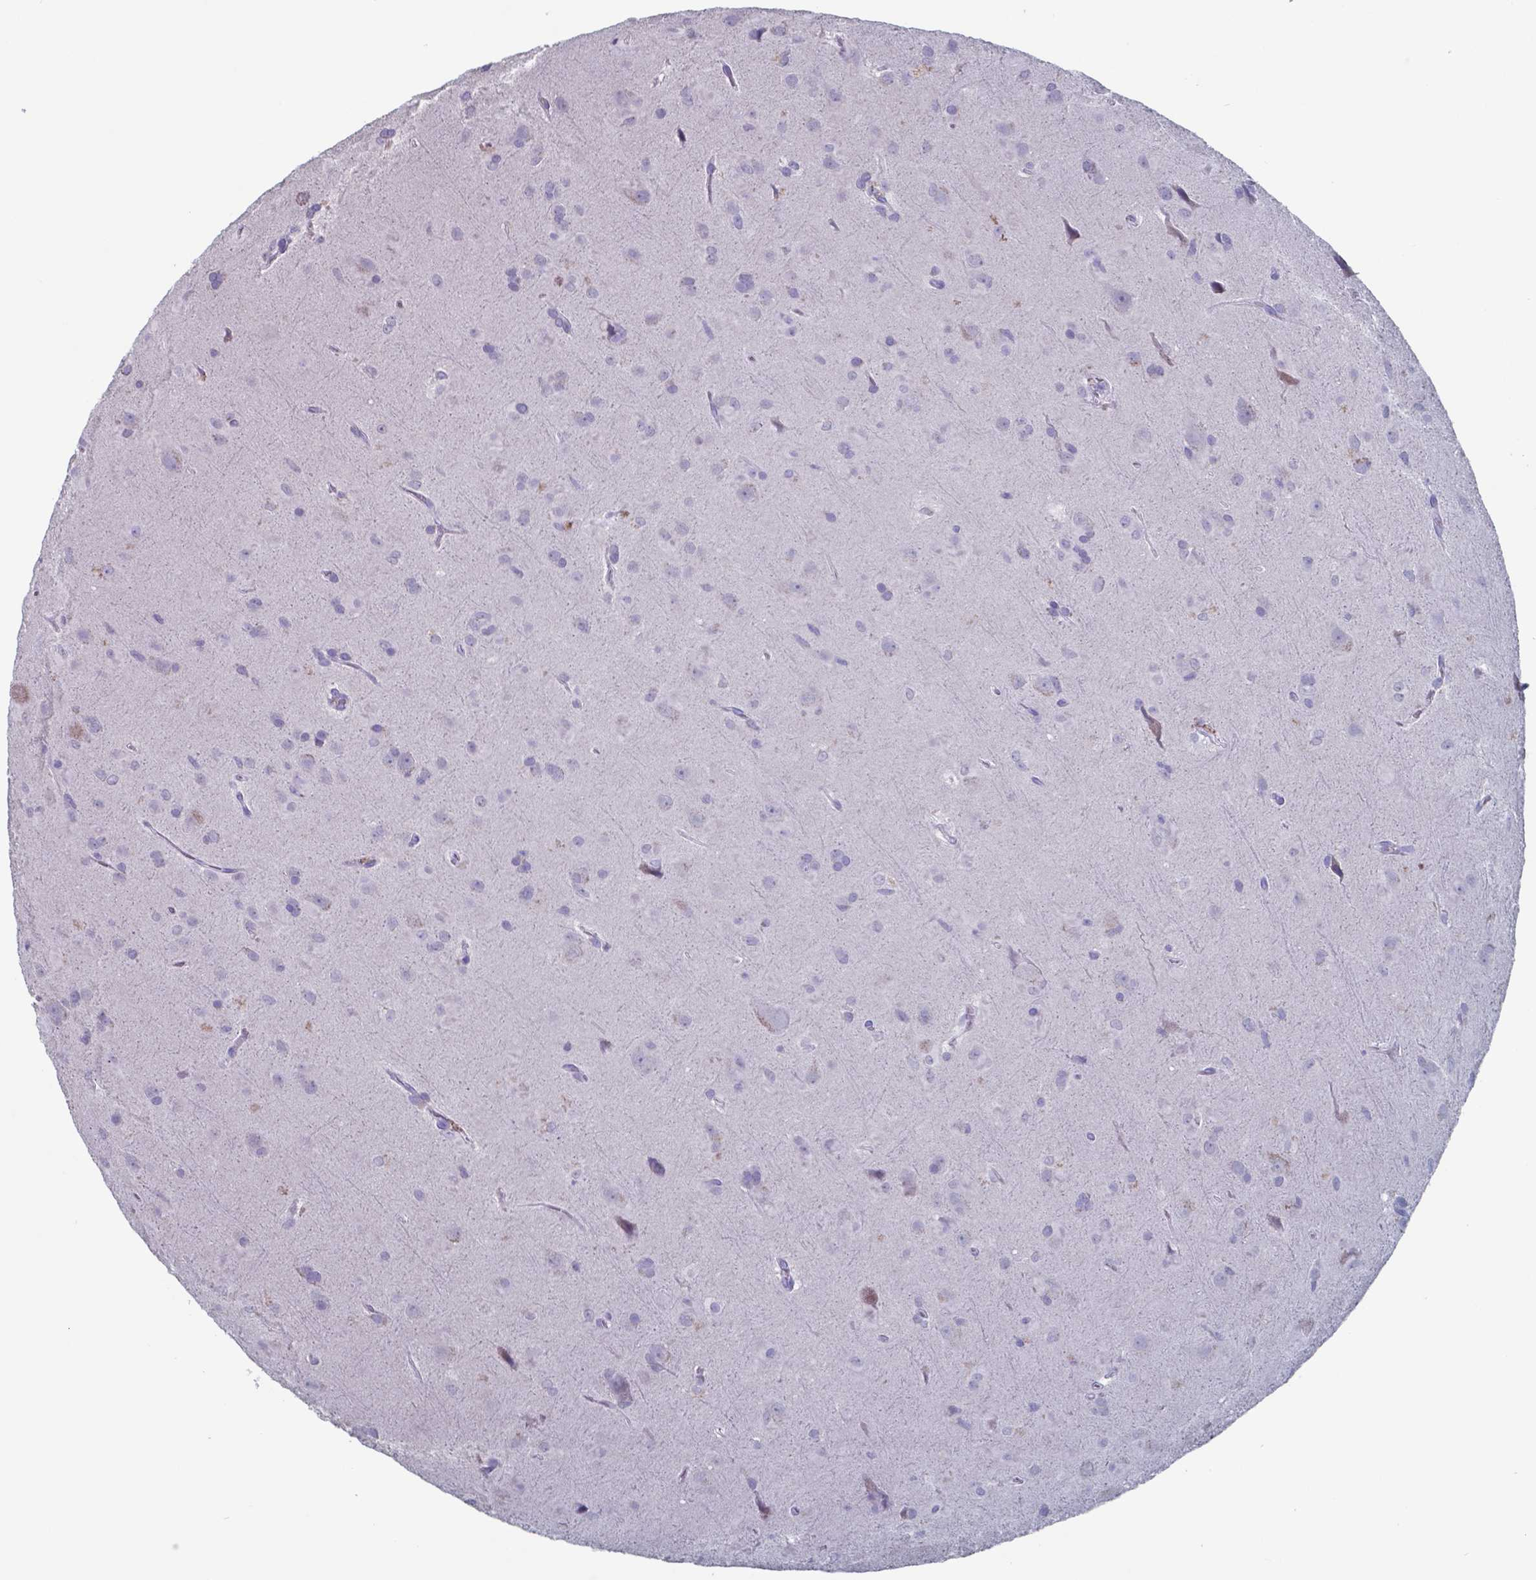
{"staining": {"intensity": "negative", "quantity": "none", "location": "none"}, "tissue": "glioma", "cell_type": "Tumor cells", "image_type": "cancer", "snomed": [{"axis": "morphology", "description": "Glioma, malignant, Low grade"}, {"axis": "topography", "description": "Brain"}], "caption": "This micrograph is of glioma stained with immunohistochemistry to label a protein in brown with the nuclei are counter-stained blue. There is no expression in tumor cells.", "gene": "TTR", "patient": {"sex": "male", "age": 58}}